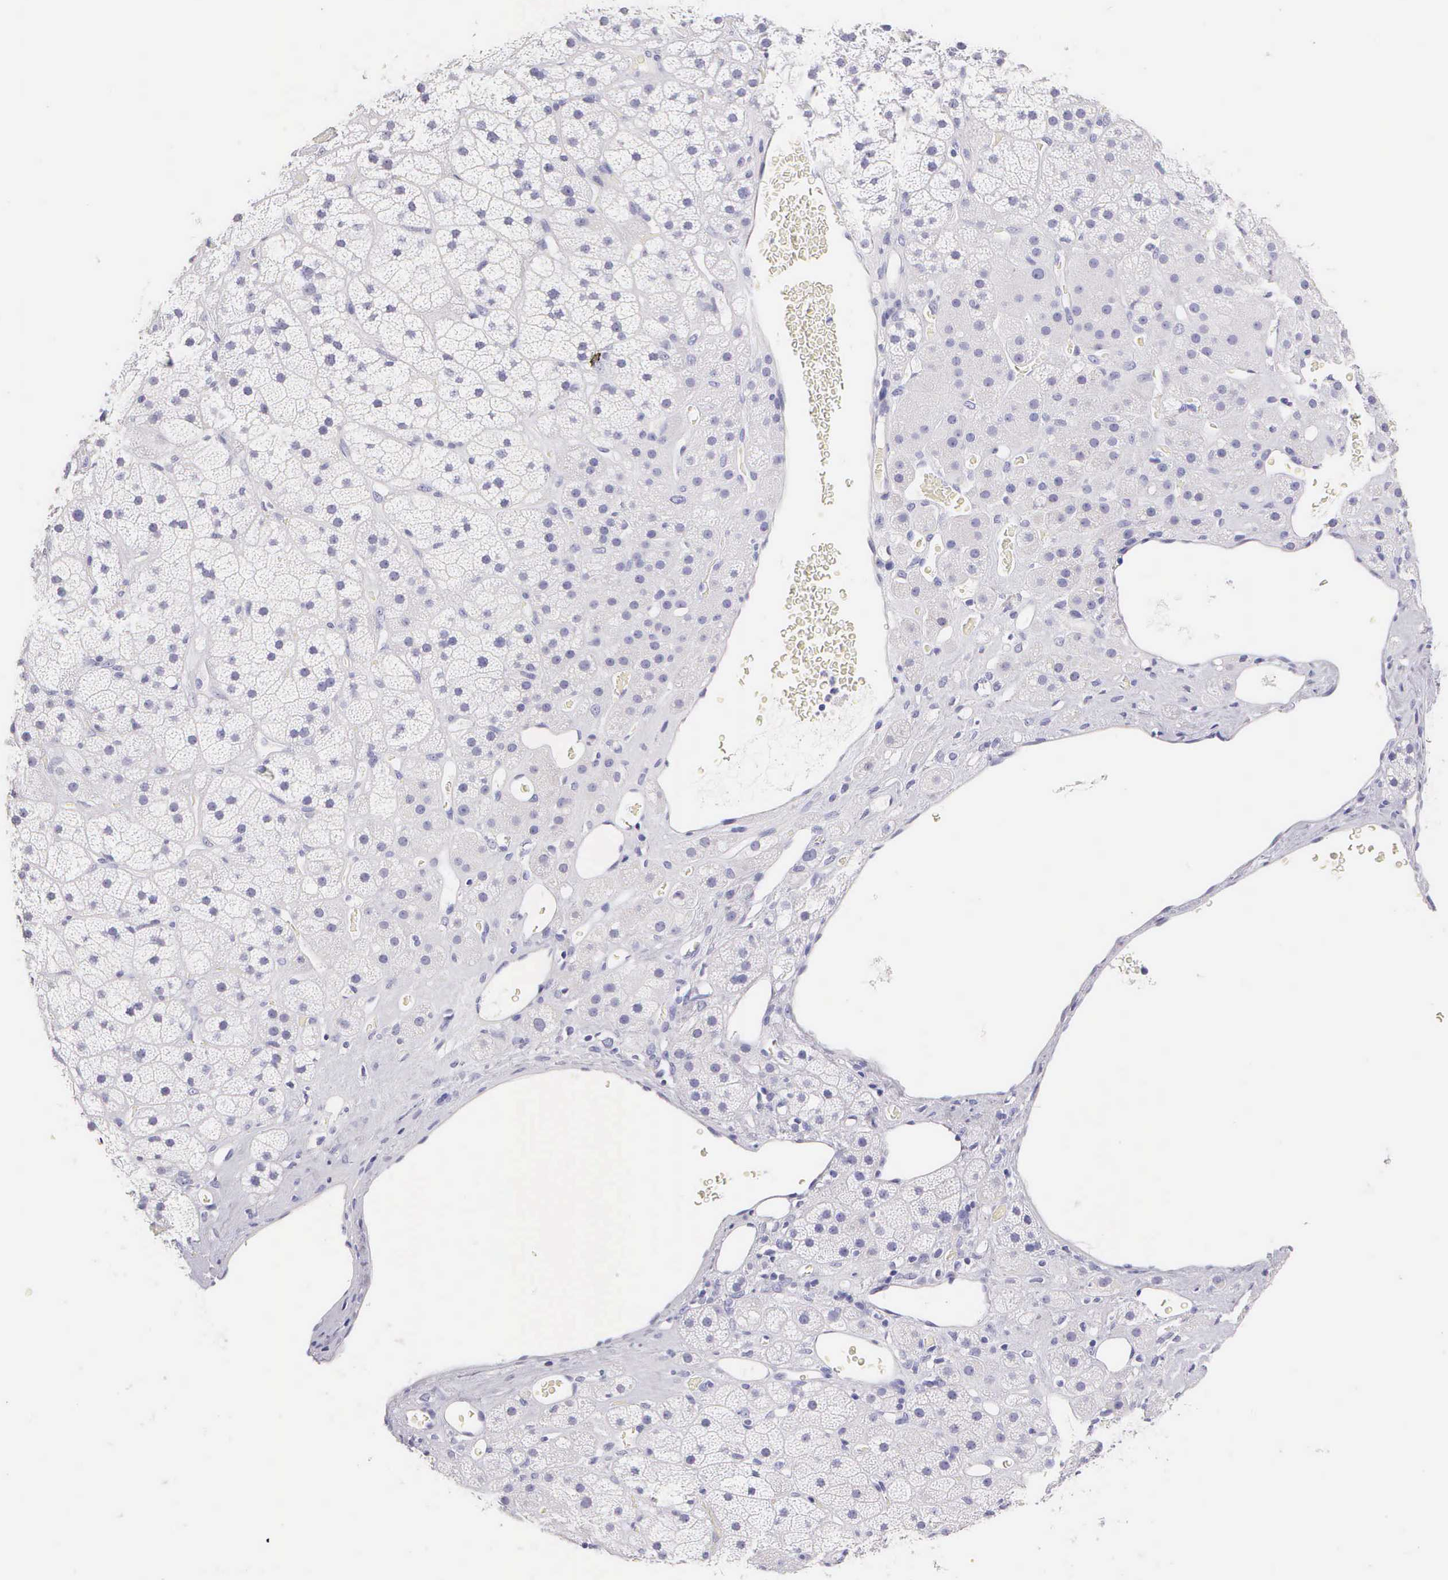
{"staining": {"intensity": "negative", "quantity": "none", "location": "none"}, "tissue": "adrenal gland", "cell_type": "Glandular cells", "image_type": "normal", "snomed": [{"axis": "morphology", "description": "Normal tissue, NOS"}, {"axis": "topography", "description": "Adrenal gland"}], "caption": "Human adrenal gland stained for a protein using immunohistochemistry (IHC) reveals no positivity in glandular cells.", "gene": "KRT17", "patient": {"sex": "male", "age": 57}}